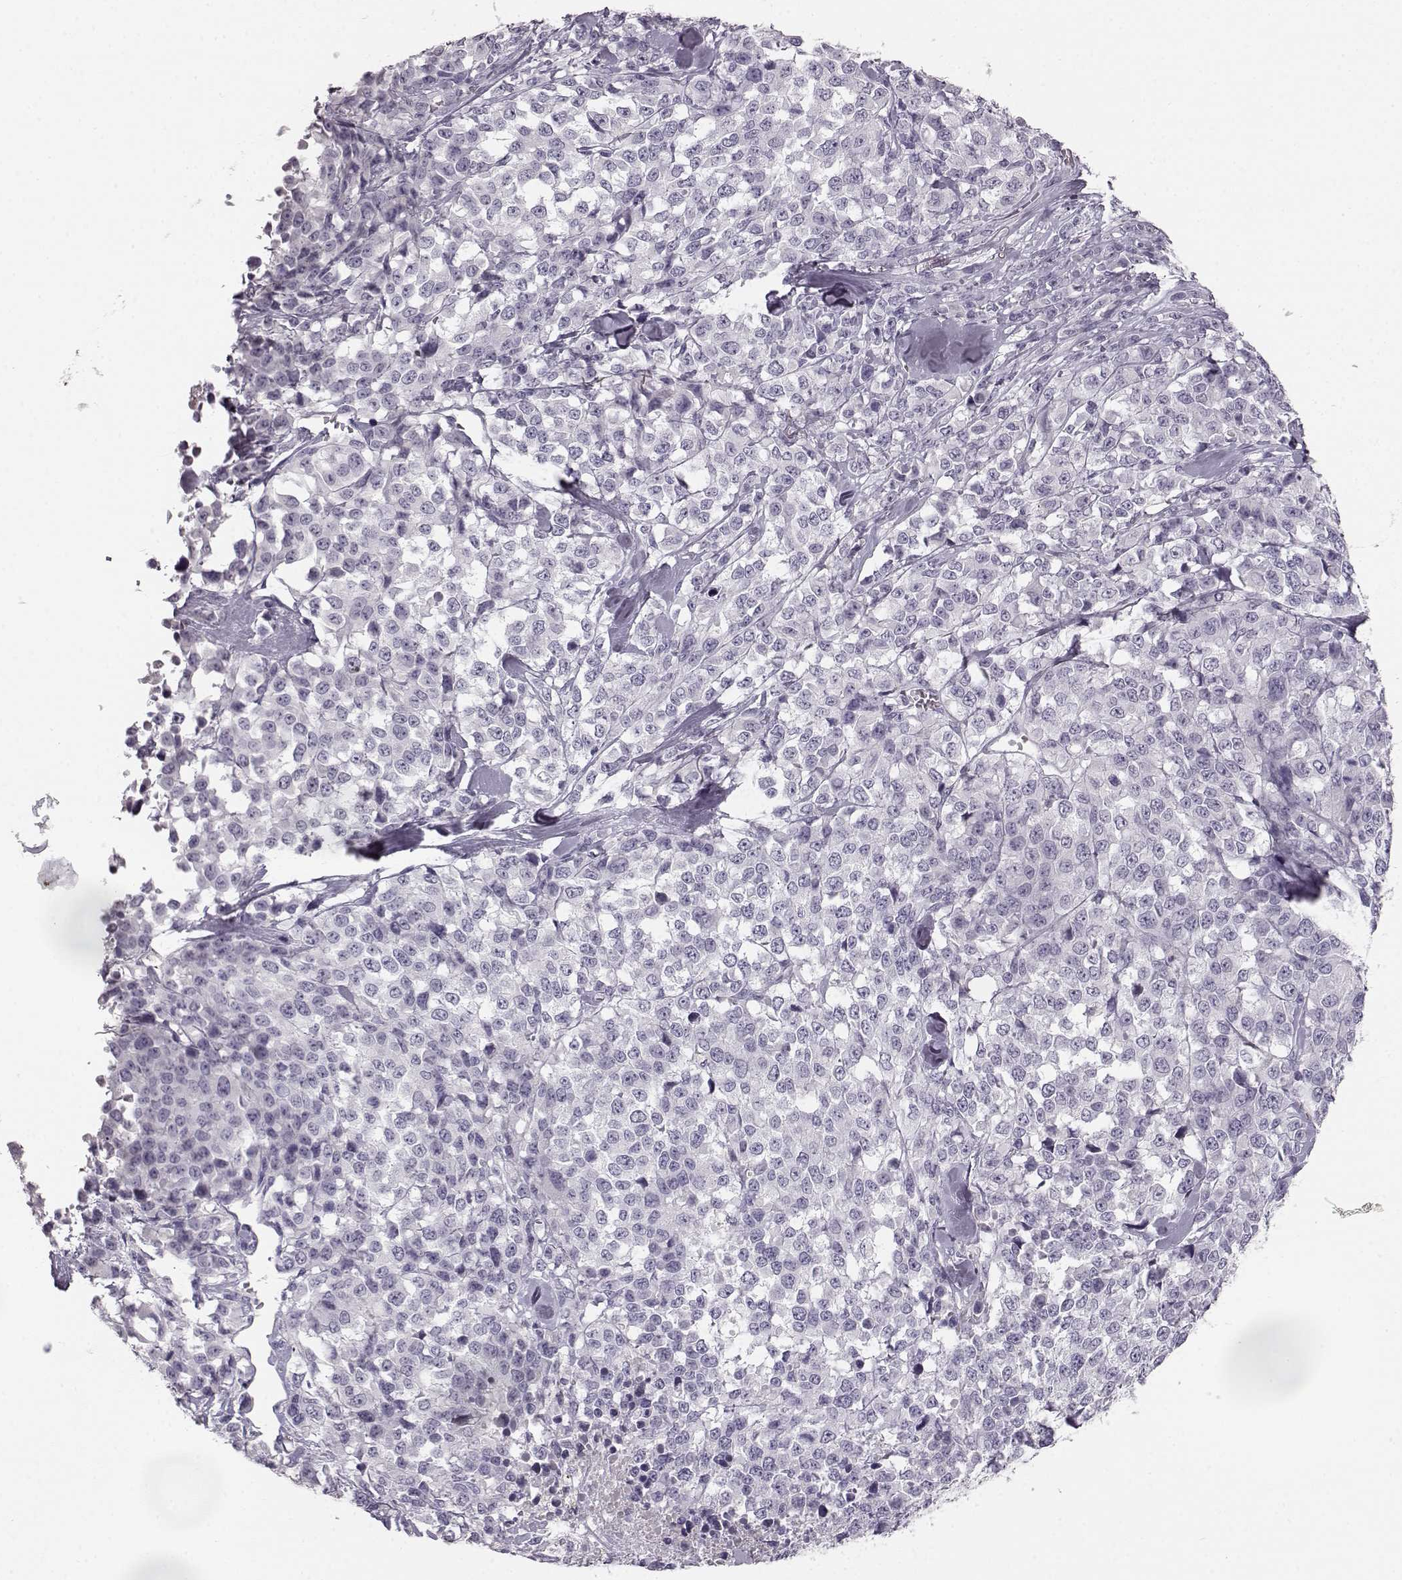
{"staining": {"intensity": "negative", "quantity": "none", "location": "none"}, "tissue": "melanoma", "cell_type": "Tumor cells", "image_type": "cancer", "snomed": [{"axis": "morphology", "description": "Malignant melanoma, Metastatic site"}, {"axis": "topography", "description": "Skin"}], "caption": "This is an immunohistochemistry photomicrograph of malignant melanoma (metastatic site). There is no expression in tumor cells.", "gene": "KIAA0319", "patient": {"sex": "male", "age": 84}}